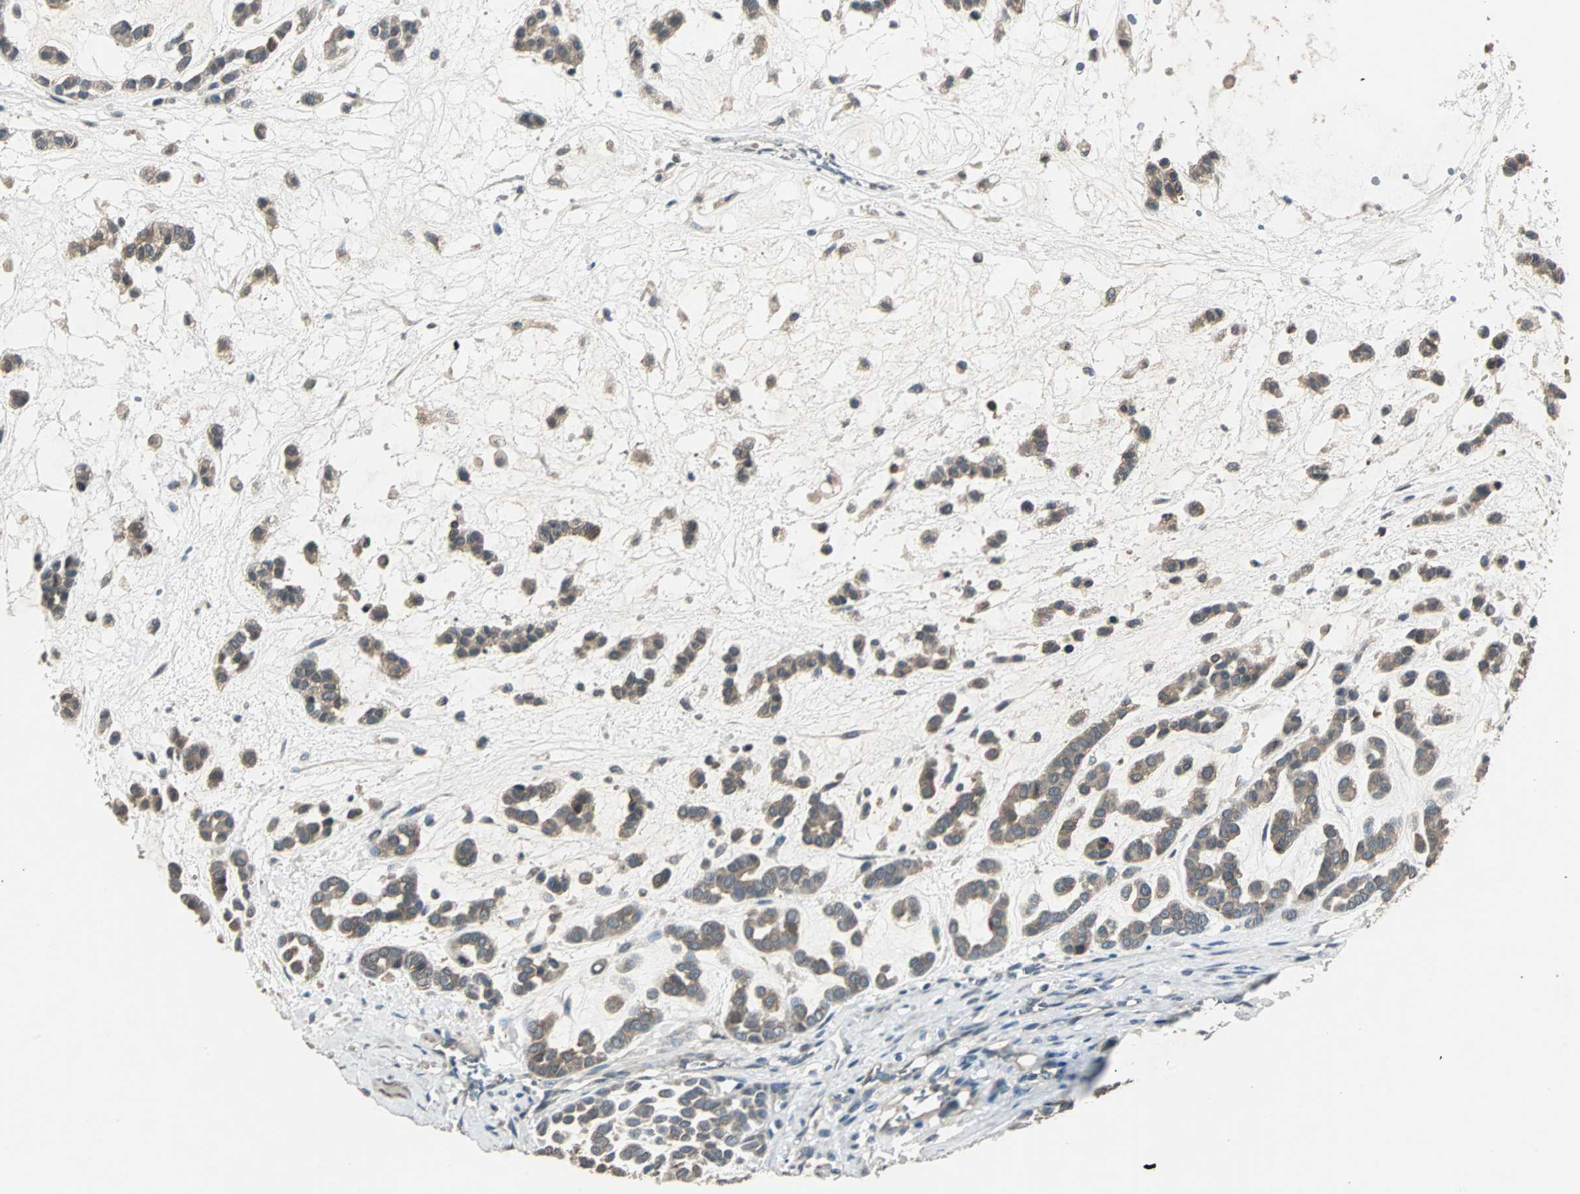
{"staining": {"intensity": "moderate", "quantity": ">75%", "location": "cytoplasmic/membranous"}, "tissue": "head and neck cancer", "cell_type": "Tumor cells", "image_type": "cancer", "snomed": [{"axis": "morphology", "description": "Adenocarcinoma, NOS"}, {"axis": "morphology", "description": "Adenoma, NOS"}, {"axis": "topography", "description": "Head-Neck"}], "caption": "The image reveals immunohistochemical staining of head and neck adenocarcinoma. There is moderate cytoplasmic/membranous positivity is seen in about >75% of tumor cells. (DAB IHC, brown staining for protein, blue staining for nuclei).", "gene": "ABHD2", "patient": {"sex": "female", "age": 55}}